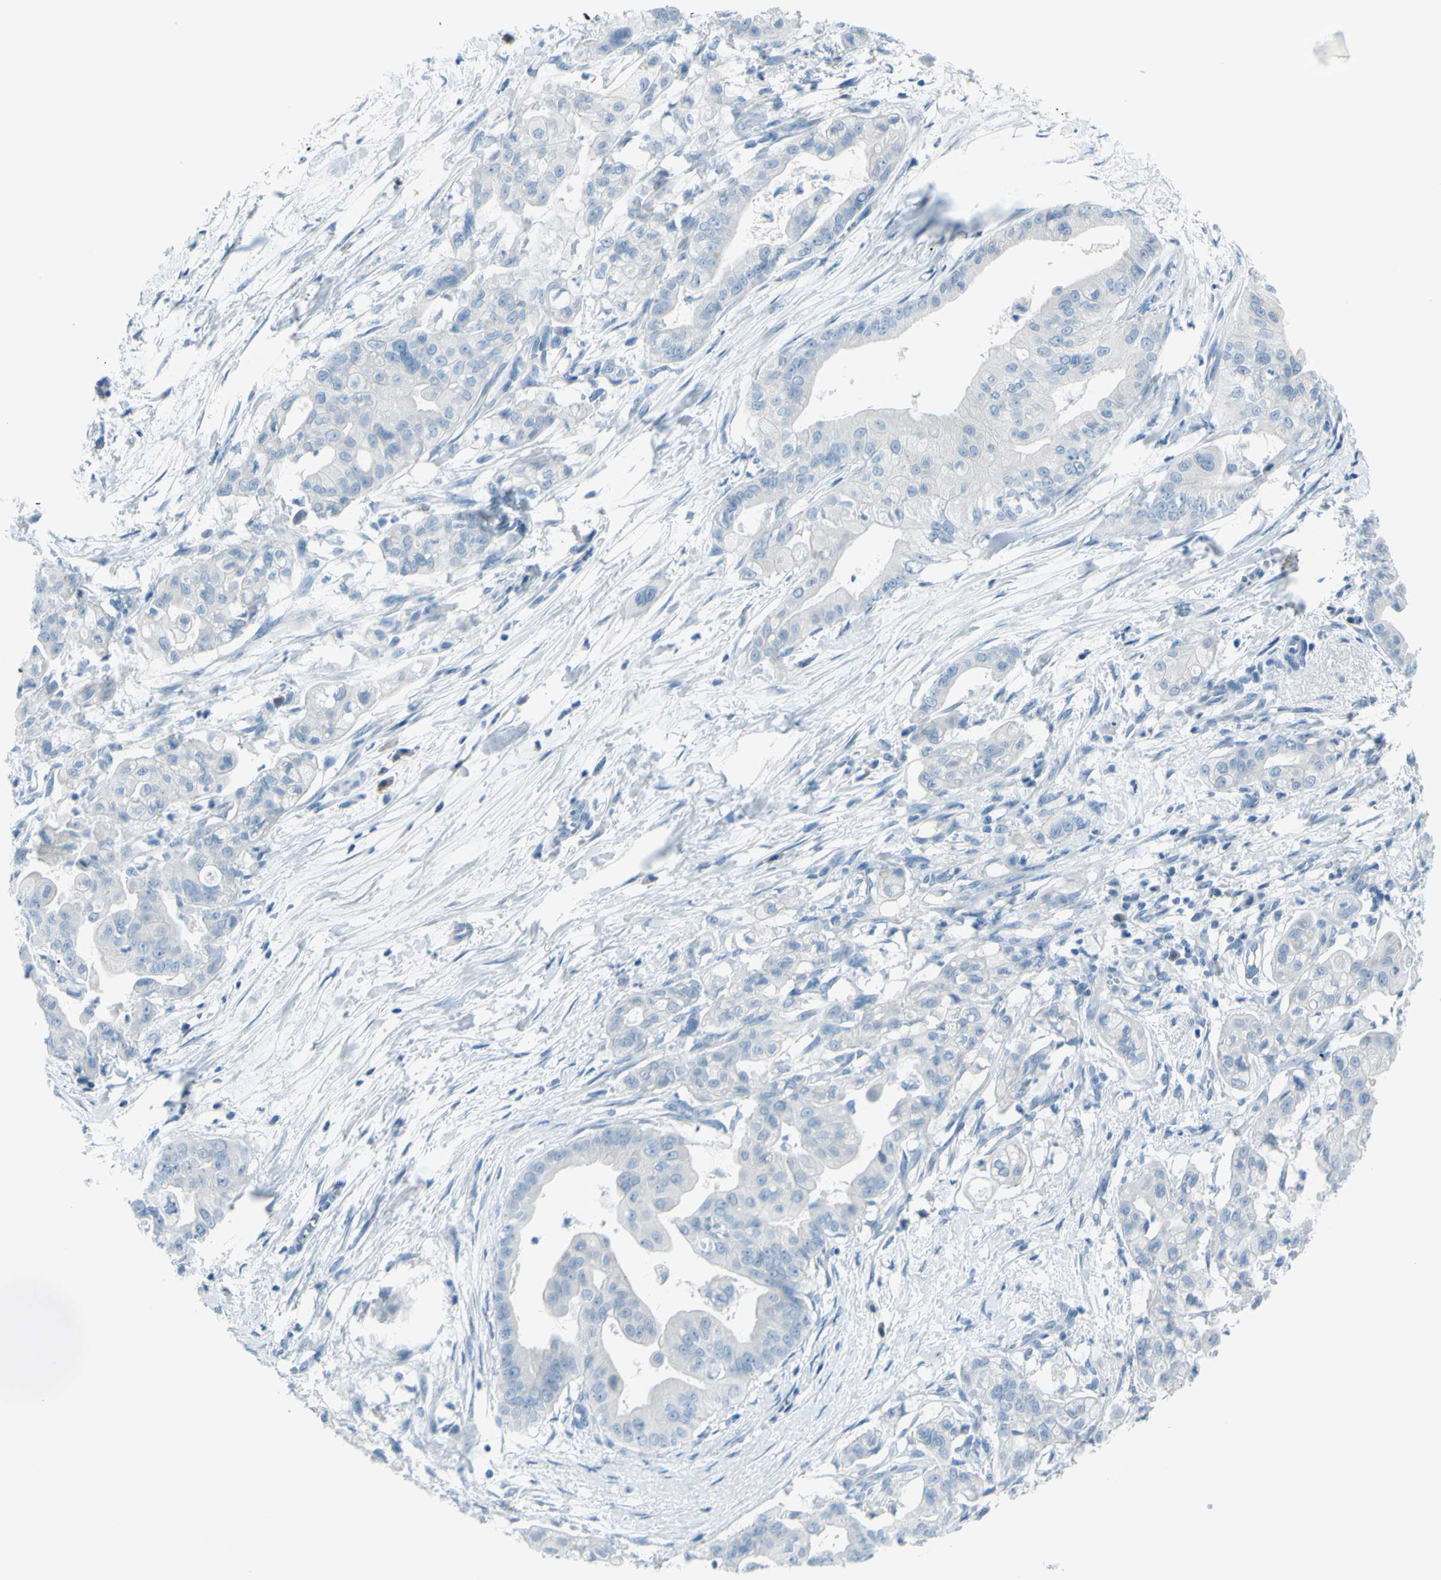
{"staining": {"intensity": "negative", "quantity": "none", "location": "none"}, "tissue": "pancreatic cancer", "cell_type": "Tumor cells", "image_type": "cancer", "snomed": [{"axis": "morphology", "description": "Adenocarcinoma, NOS"}, {"axis": "topography", "description": "Pancreas"}], "caption": "Image shows no significant protein expression in tumor cells of pancreatic cancer (adenocarcinoma). Brightfield microscopy of immunohistochemistry stained with DAB (3,3'-diaminobenzidine) (brown) and hematoxylin (blue), captured at high magnification.", "gene": "TFPI2", "patient": {"sex": "female", "age": 75}}